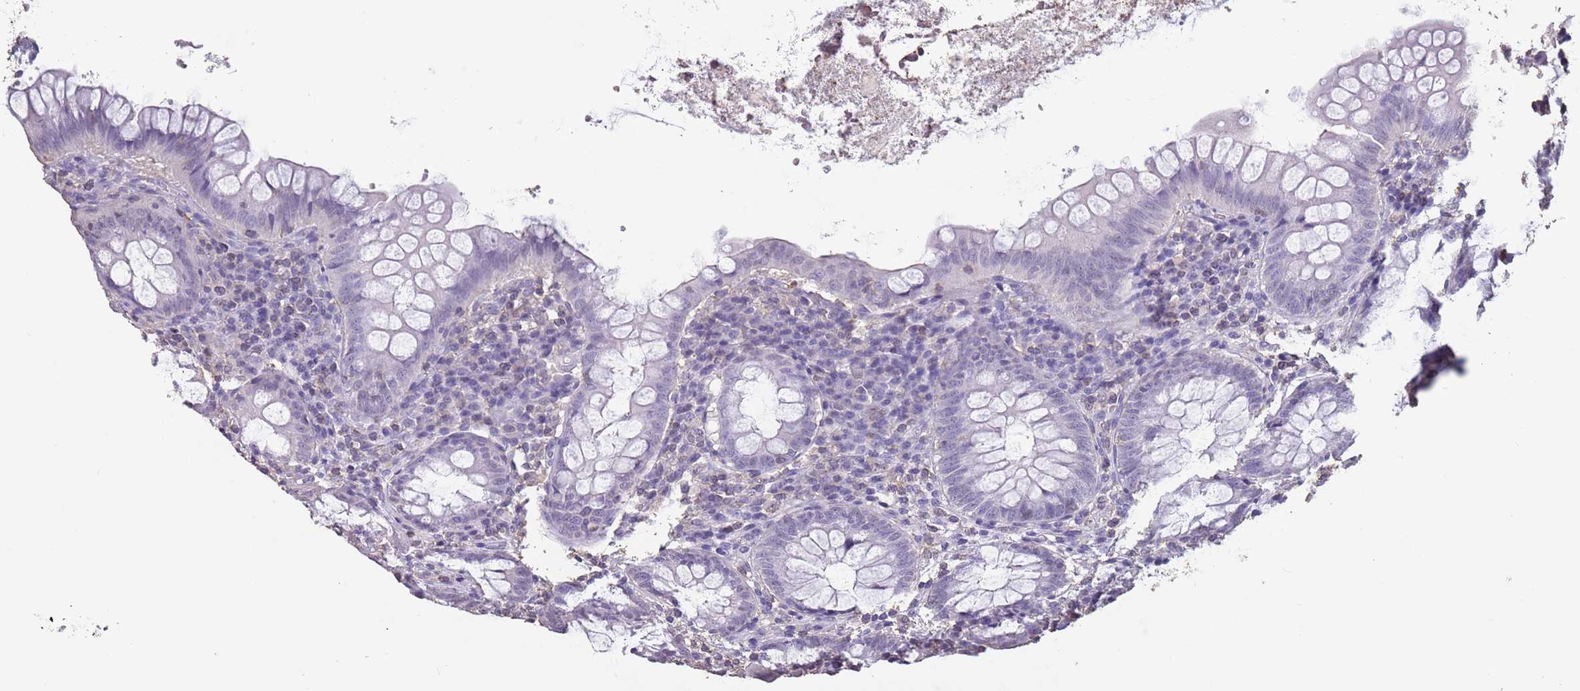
{"staining": {"intensity": "negative", "quantity": "none", "location": "none"}, "tissue": "appendix", "cell_type": "Glandular cells", "image_type": "normal", "snomed": [{"axis": "morphology", "description": "Normal tissue, NOS"}, {"axis": "topography", "description": "Appendix"}], "caption": "Immunohistochemistry of normal appendix exhibits no staining in glandular cells.", "gene": "SUN5", "patient": {"sex": "female", "age": 33}}